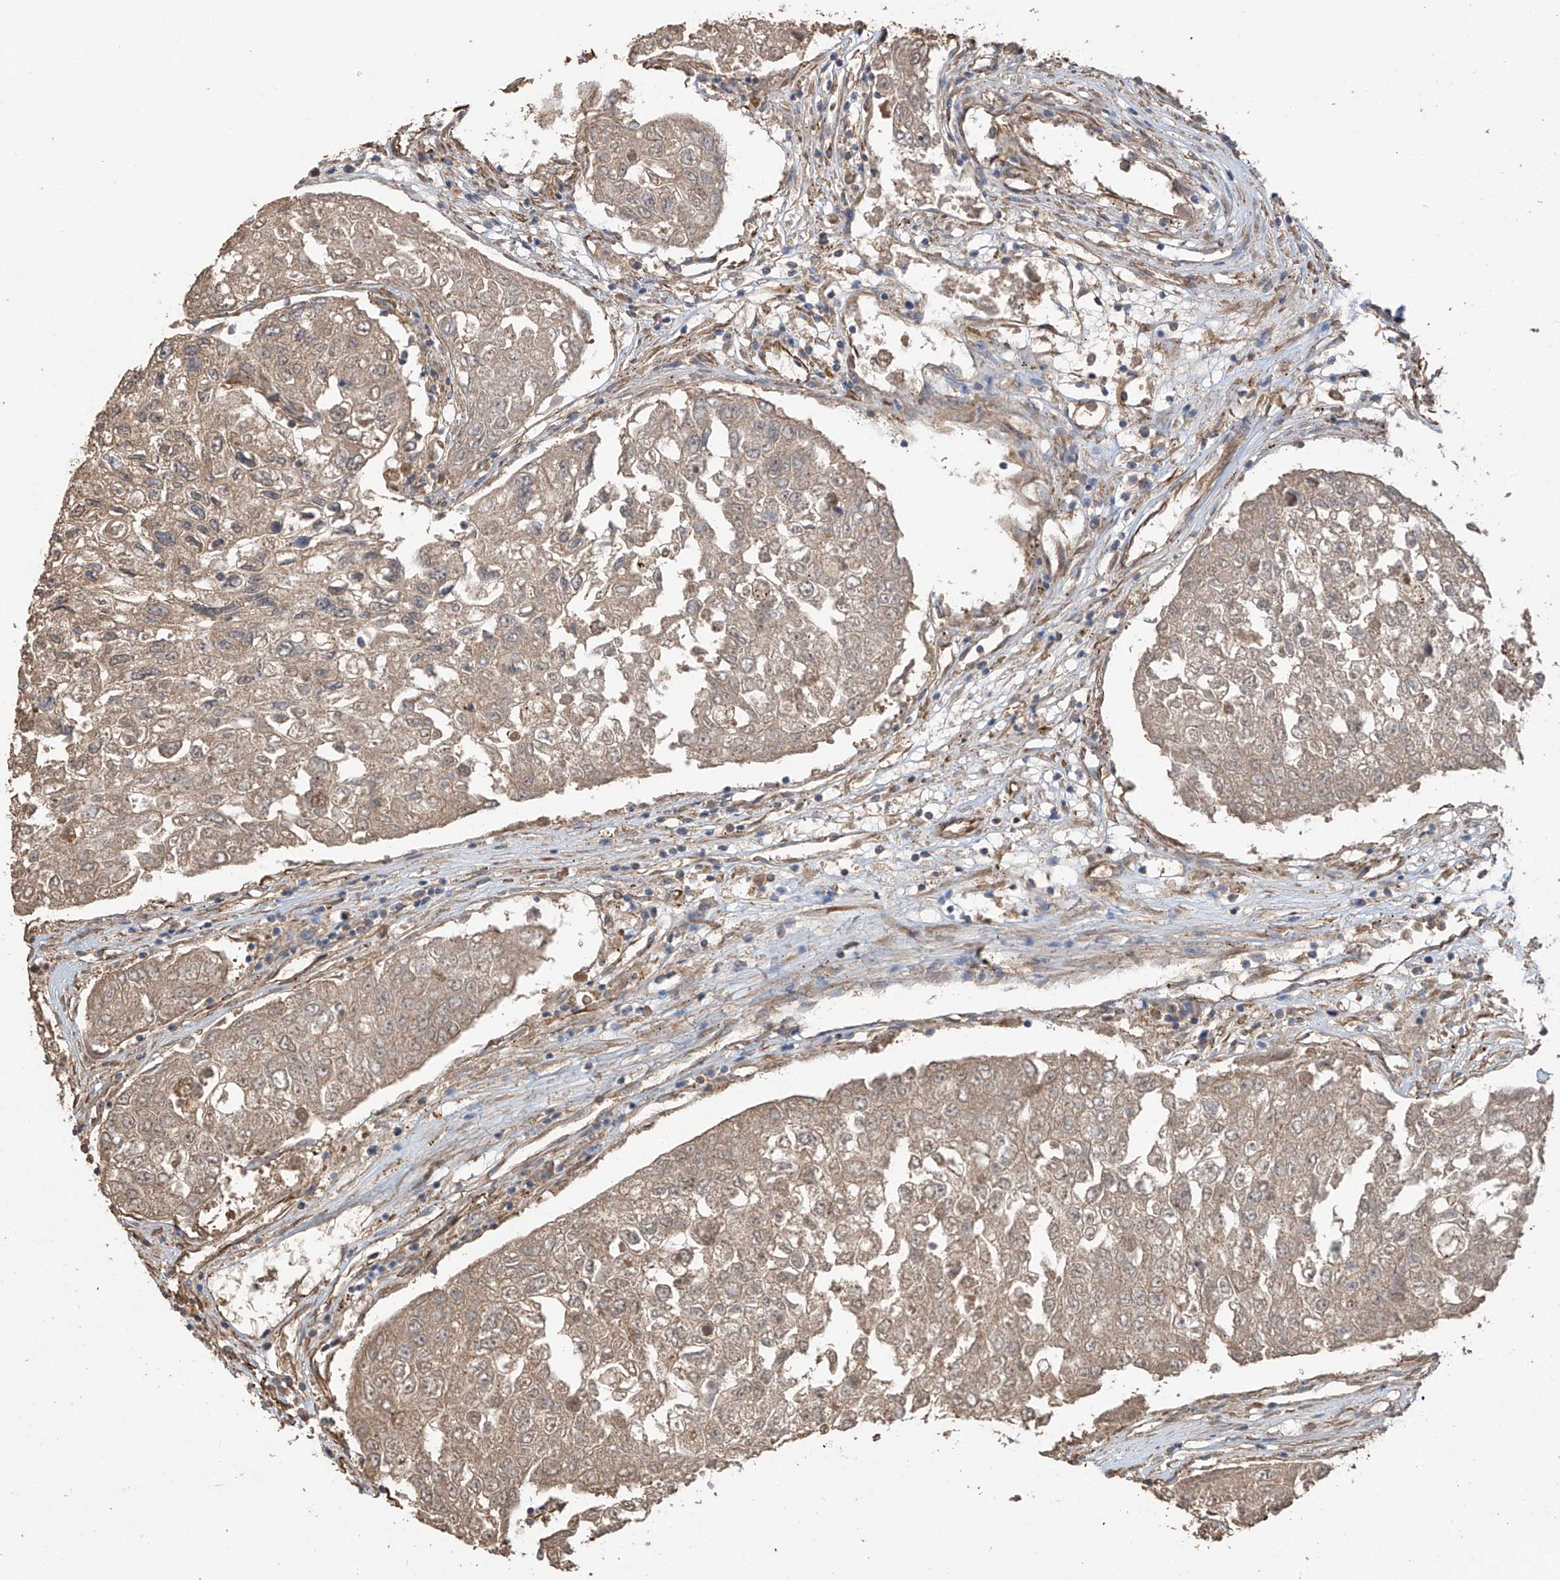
{"staining": {"intensity": "weak", "quantity": ">75%", "location": "cytoplasmic/membranous"}, "tissue": "urothelial cancer", "cell_type": "Tumor cells", "image_type": "cancer", "snomed": [{"axis": "morphology", "description": "Urothelial carcinoma, High grade"}, {"axis": "topography", "description": "Lymph node"}, {"axis": "topography", "description": "Urinary bladder"}], "caption": "Urothelial cancer tissue displays weak cytoplasmic/membranous positivity in approximately >75% of tumor cells, visualized by immunohistochemistry. The protein is shown in brown color, while the nuclei are stained blue.", "gene": "AGBL5", "patient": {"sex": "male", "age": 51}}